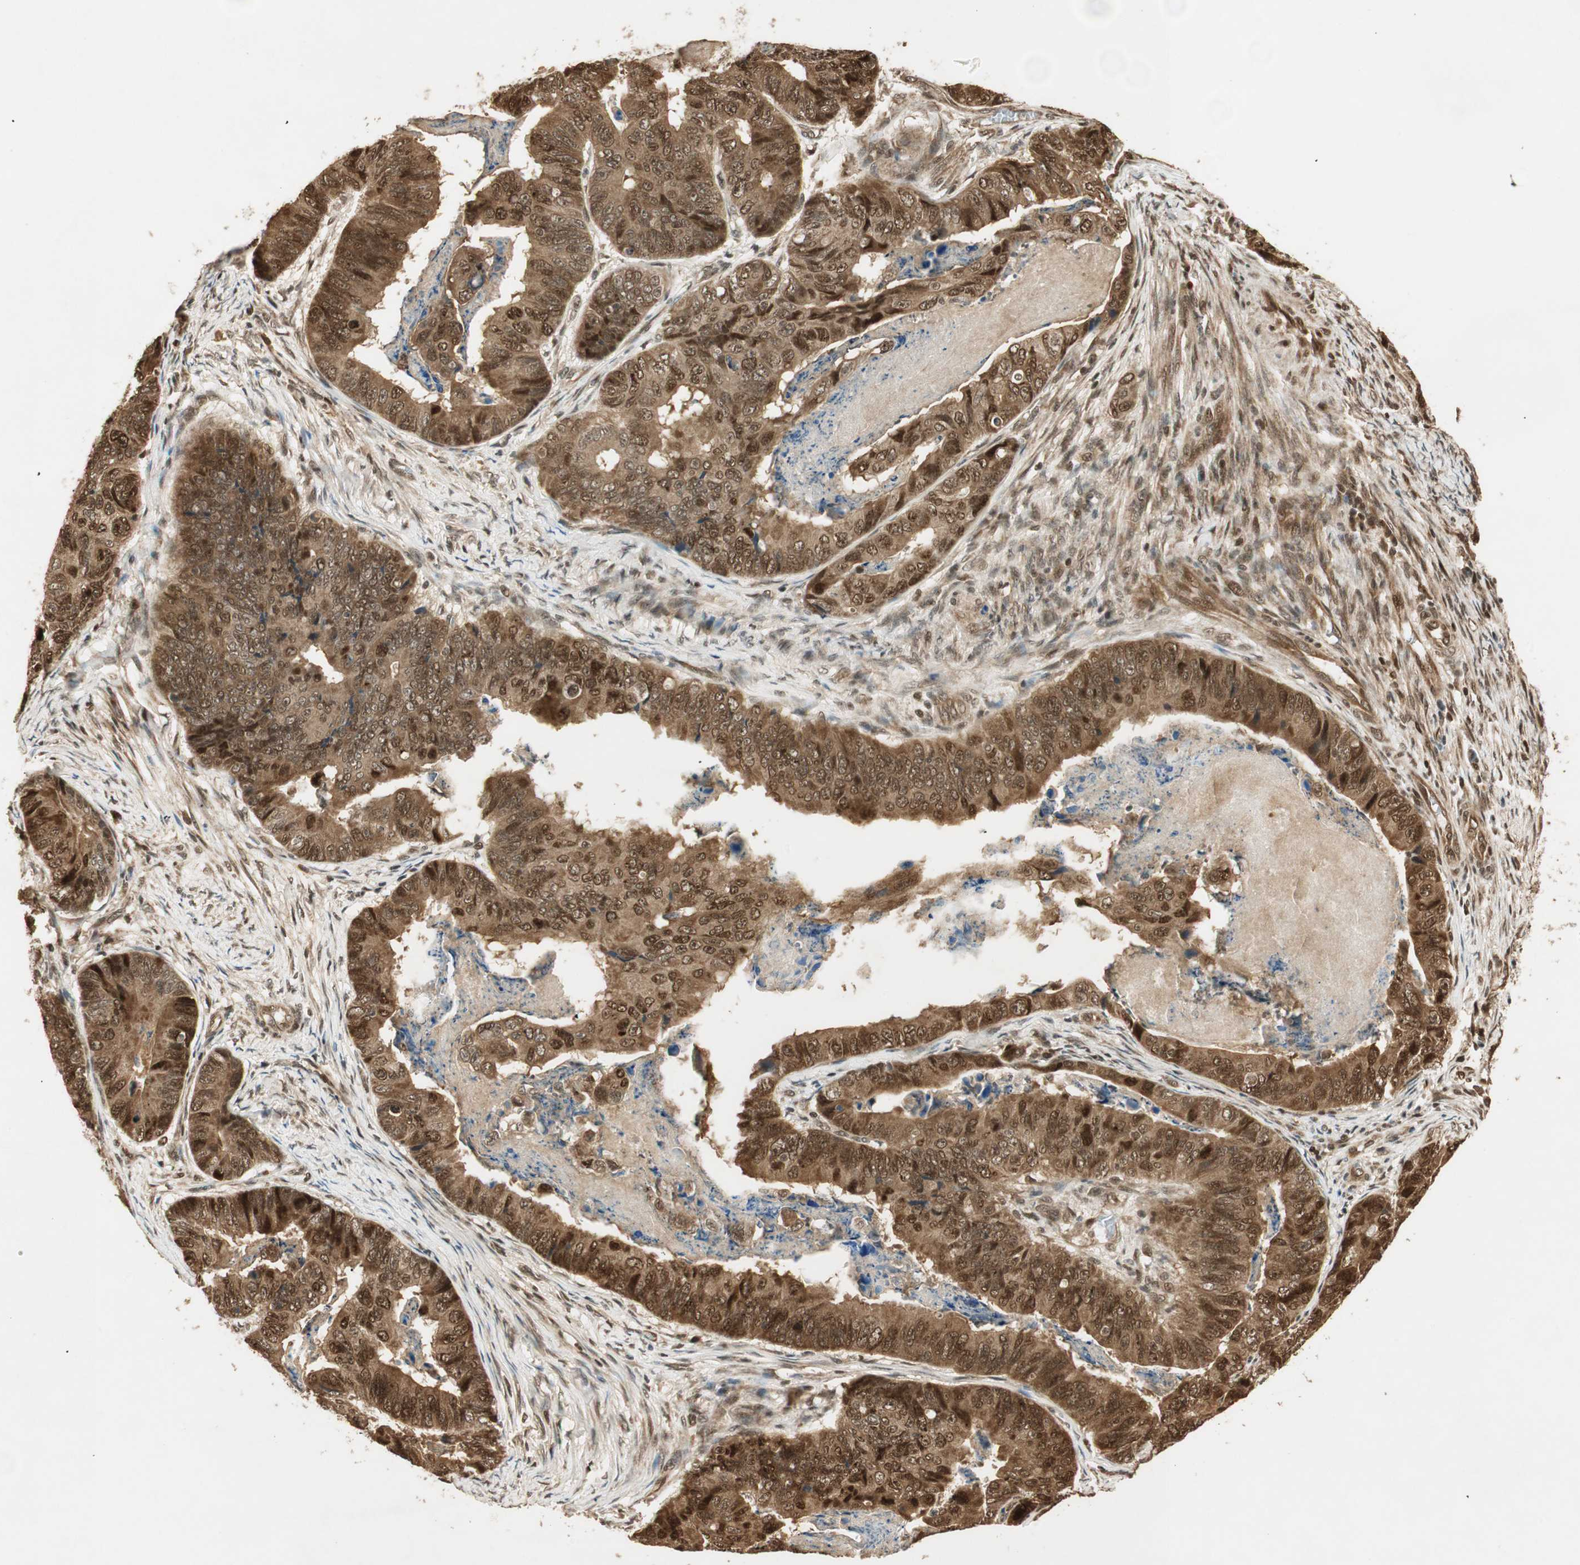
{"staining": {"intensity": "strong", "quantity": ">75%", "location": "cytoplasmic/membranous,nuclear"}, "tissue": "stomach cancer", "cell_type": "Tumor cells", "image_type": "cancer", "snomed": [{"axis": "morphology", "description": "Adenocarcinoma, NOS"}, {"axis": "topography", "description": "Stomach, lower"}], "caption": "Immunohistochemical staining of stomach cancer (adenocarcinoma) reveals high levels of strong cytoplasmic/membranous and nuclear protein expression in approximately >75% of tumor cells. (Stains: DAB (3,3'-diaminobenzidine) in brown, nuclei in blue, Microscopy: brightfield microscopy at high magnification).", "gene": "RPA3", "patient": {"sex": "male", "age": 77}}